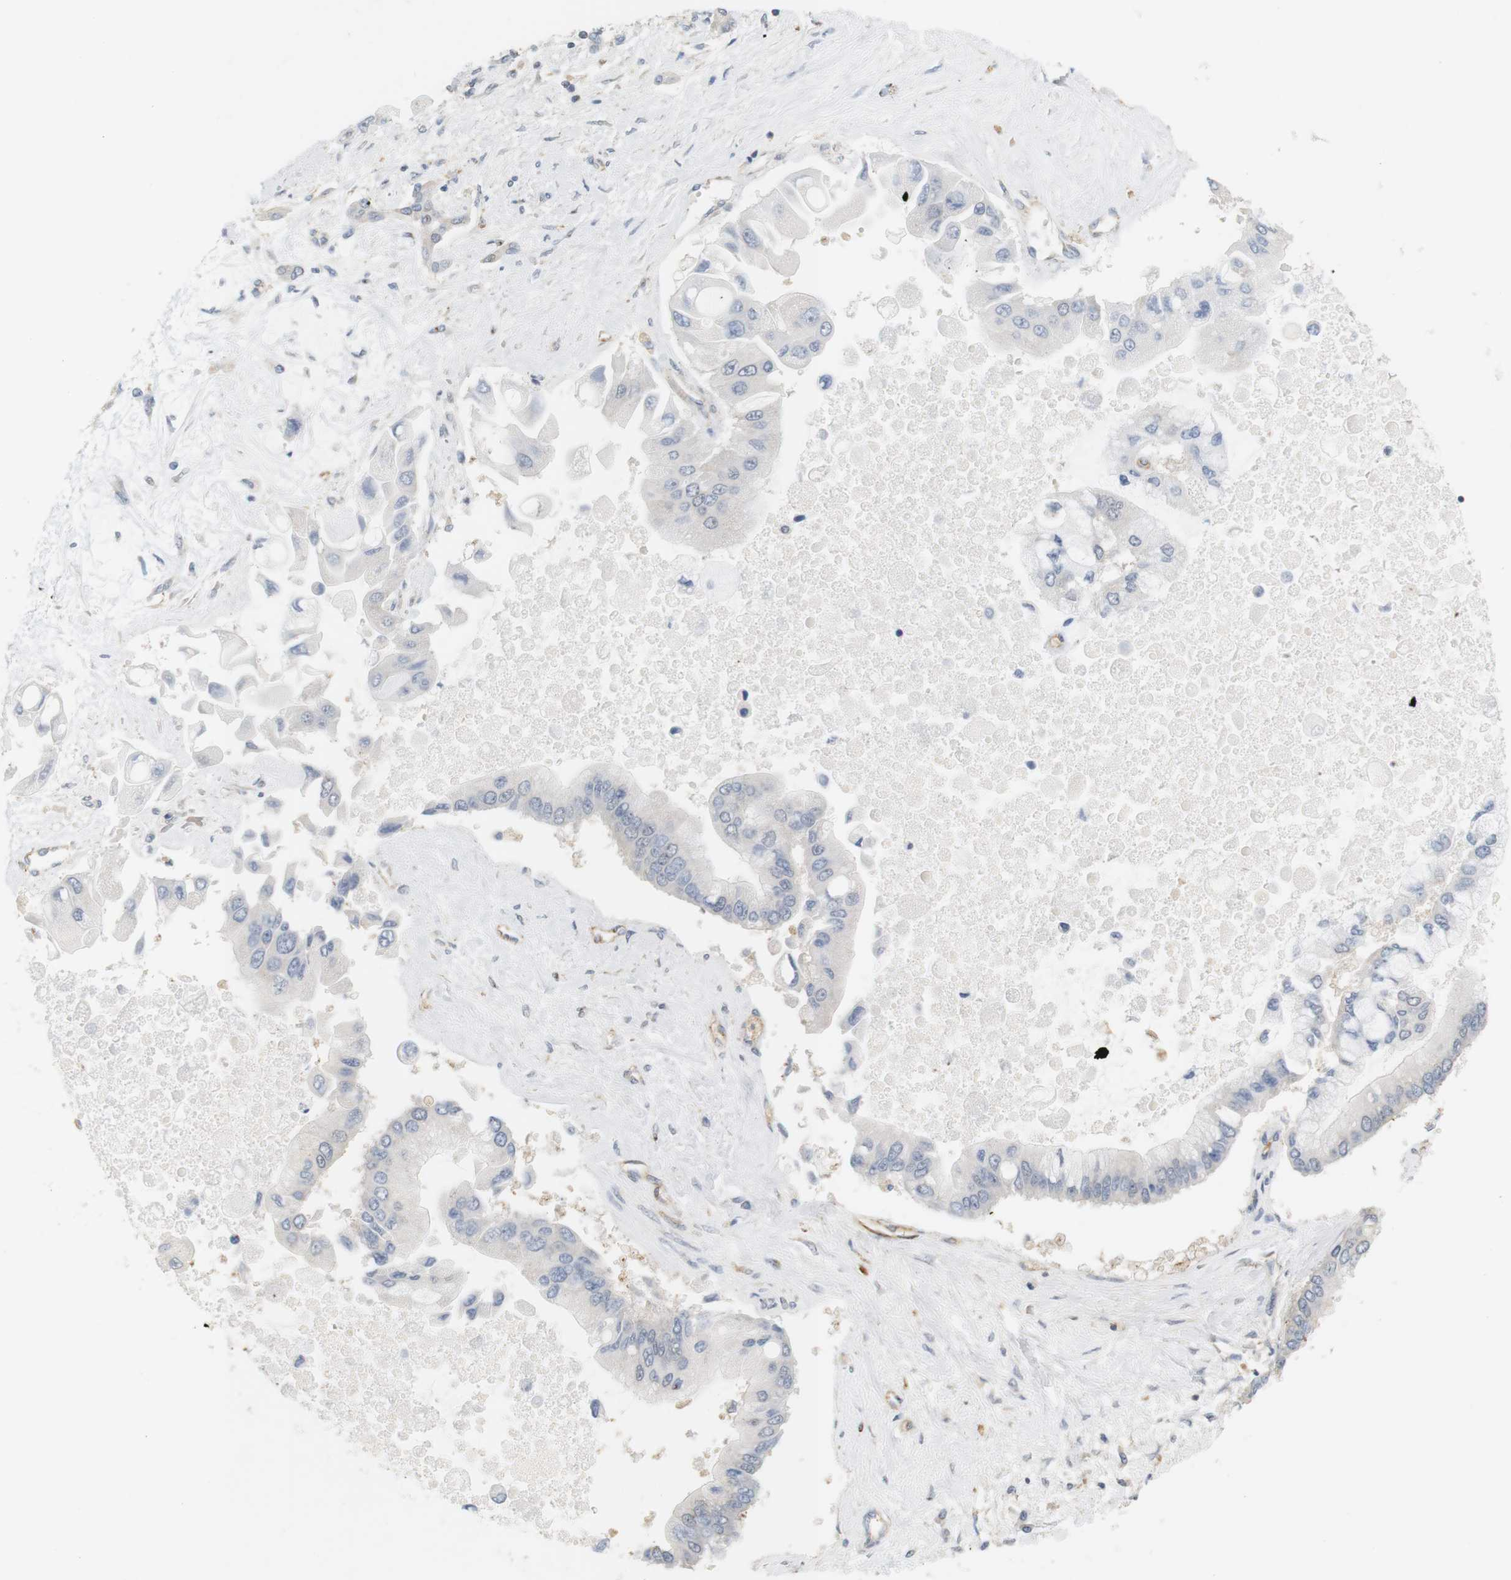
{"staining": {"intensity": "negative", "quantity": "none", "location": "none"}, "tissue": "liver cancer", "cell_type": "Tumor cells", "image_type": "cancer", "snomed": [{"axis": "morphology", "description": "Cholangiocarcinoma"}, {"axis": "topography", "description": "Liver"}], "caption": "The histopathology image shows no staining of tumor cells in liver cancer.", "gene": "OSR1", "patient": {"sex": "male", "age": 50}}